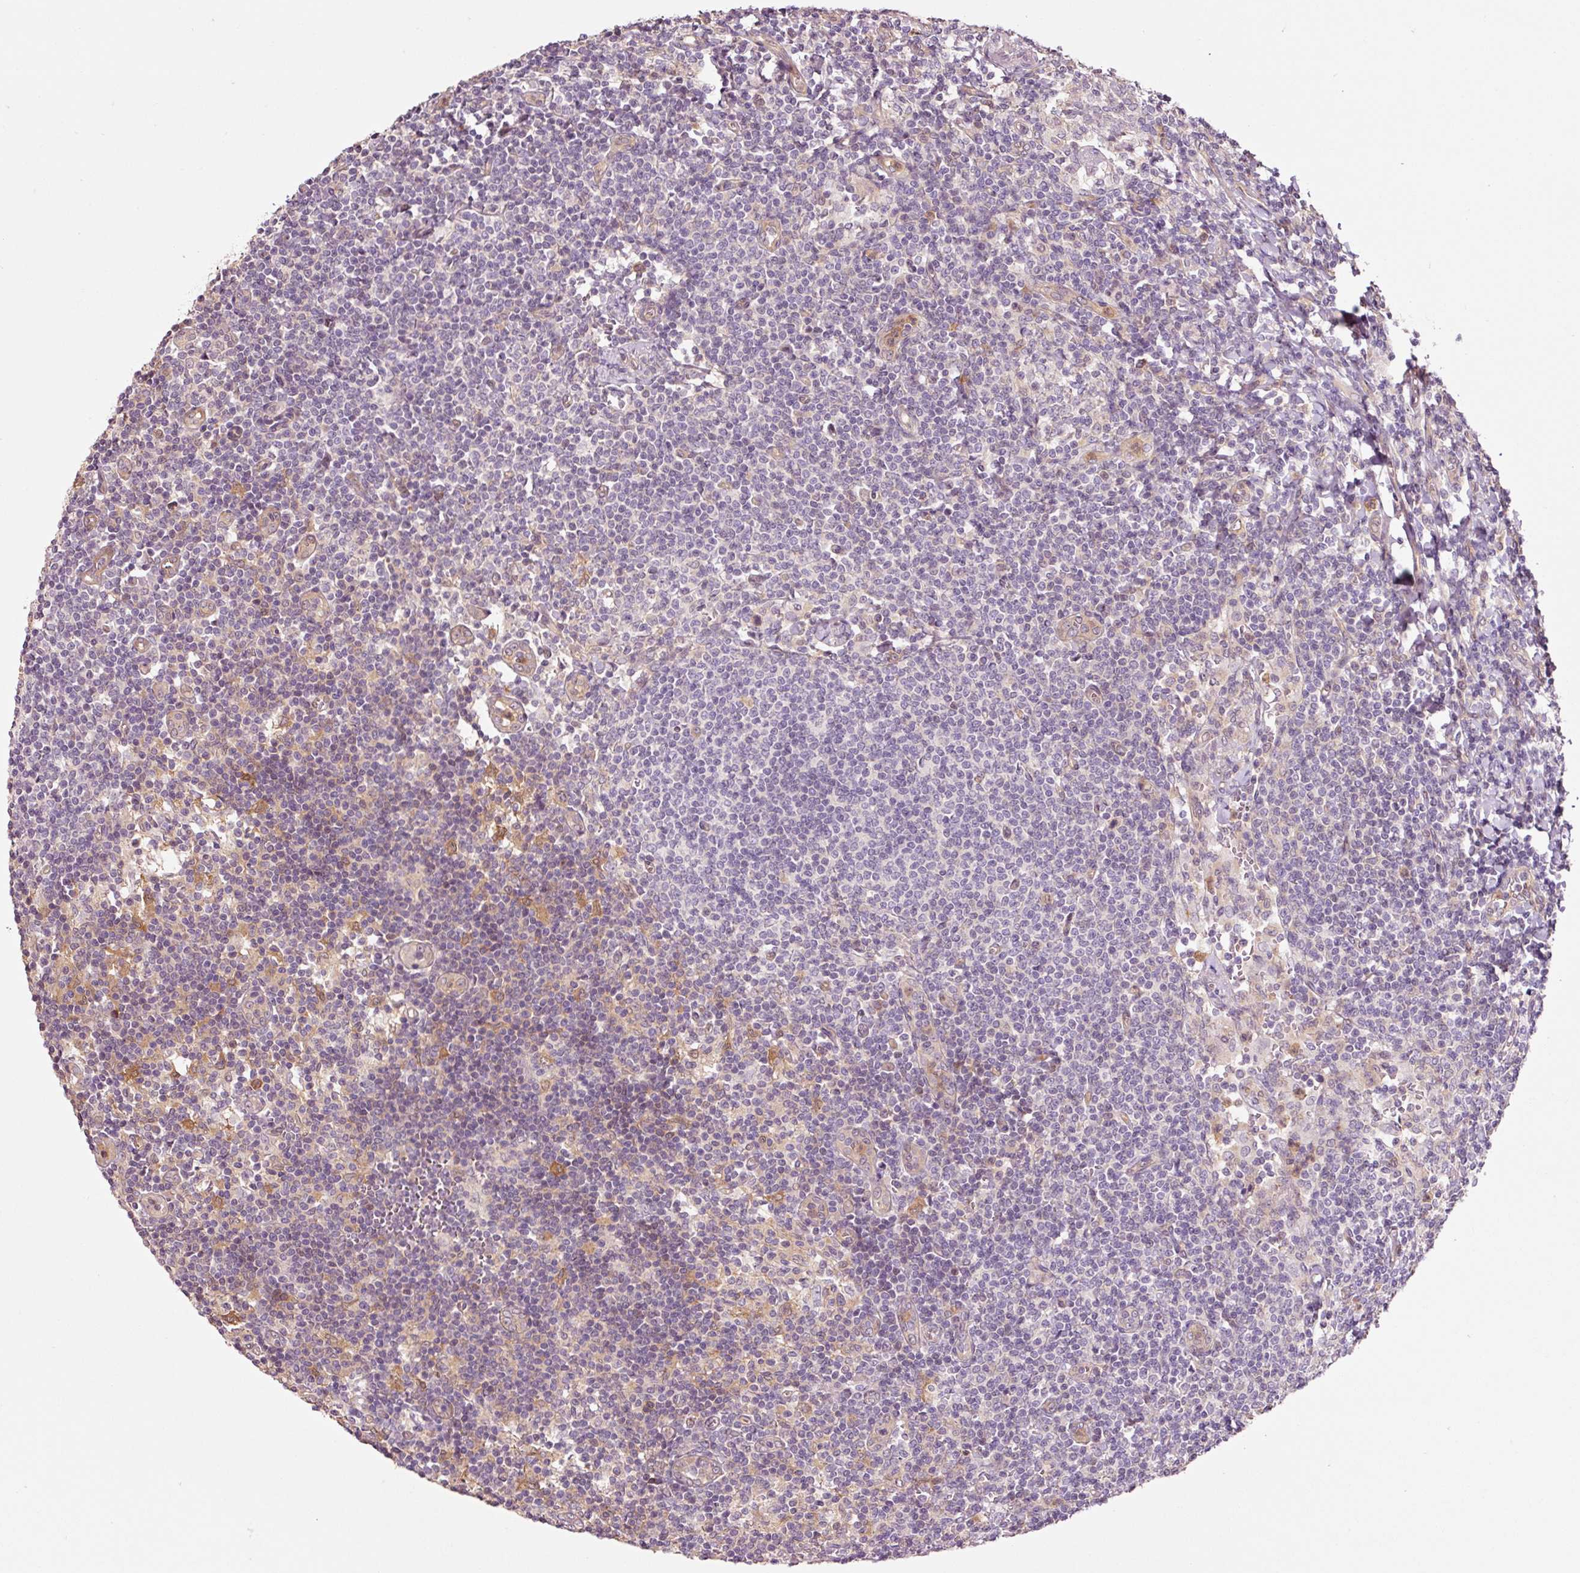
{"staining": {"intensity": "moderate", "quantity": "25%-75%", "location": "cytoplasmic/membranous"}, "tissue": "lymph node", "cell_type": "Germinal center cells", "image_type": "normal", "snomed": [{"axis": "morphology", "description": "Normal tissue, NOS"}, {"axis": "topography", "description": "Lymph node"}], "caption": "Immunohistochemical staining of unremarkable human lymph node demonstrates 25%-75% levels of moderate cytoplasmic/membranous protein positivity in approximately 25%-75% of germinal center cells. The staining was performed using DAB (3,3'-diaminobenzidine) to visualize the protein expression in brown, while the nuclei were stained in blue with hematoxylin (Magnification: 20x).", "gene": "FBXL14", "patient": {"sex": "female", "age": 59}}